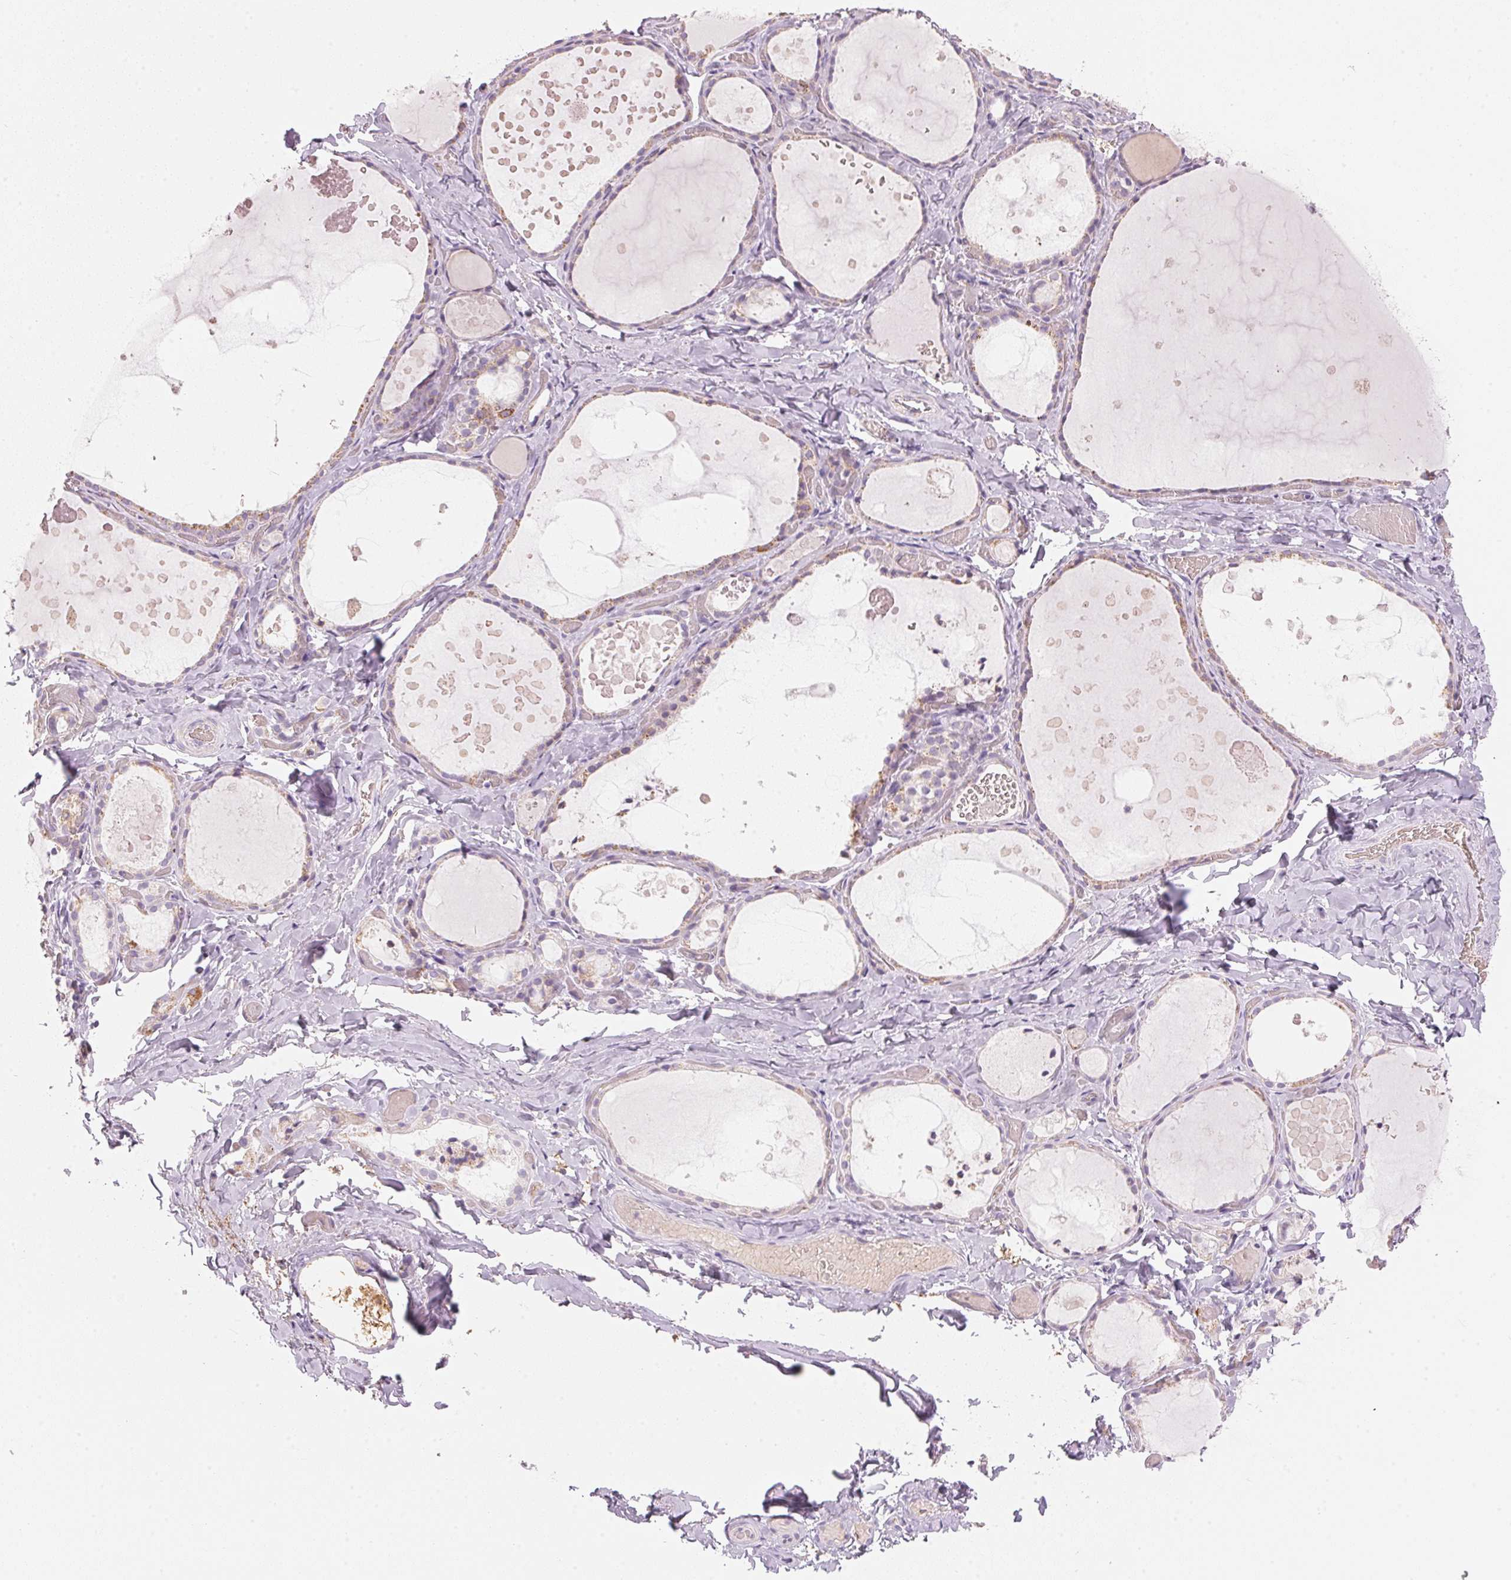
{"staining": {"intensity": "weak", "quantity": "<25%", "location": "cytoplasmic/membranous"}, "tissue": "thyroid gland", "cell_type": "Glandular cells", "image_type": "normal", "snomed": [{"axis": "morphology", "description": "Normal tissue, NOS"}, {"axis": "topography", "description": "Thyroid gland"}], "caption": "Thyroid gland was stained to show a protein in brown. There is no significant positivity in glandular cells. (DAB immunohistochemistry (IHC) visualized using brightfield microscopy, high magnification).", "gene": "HOXB13", "patient": {"sex": "female", "age": 56}}